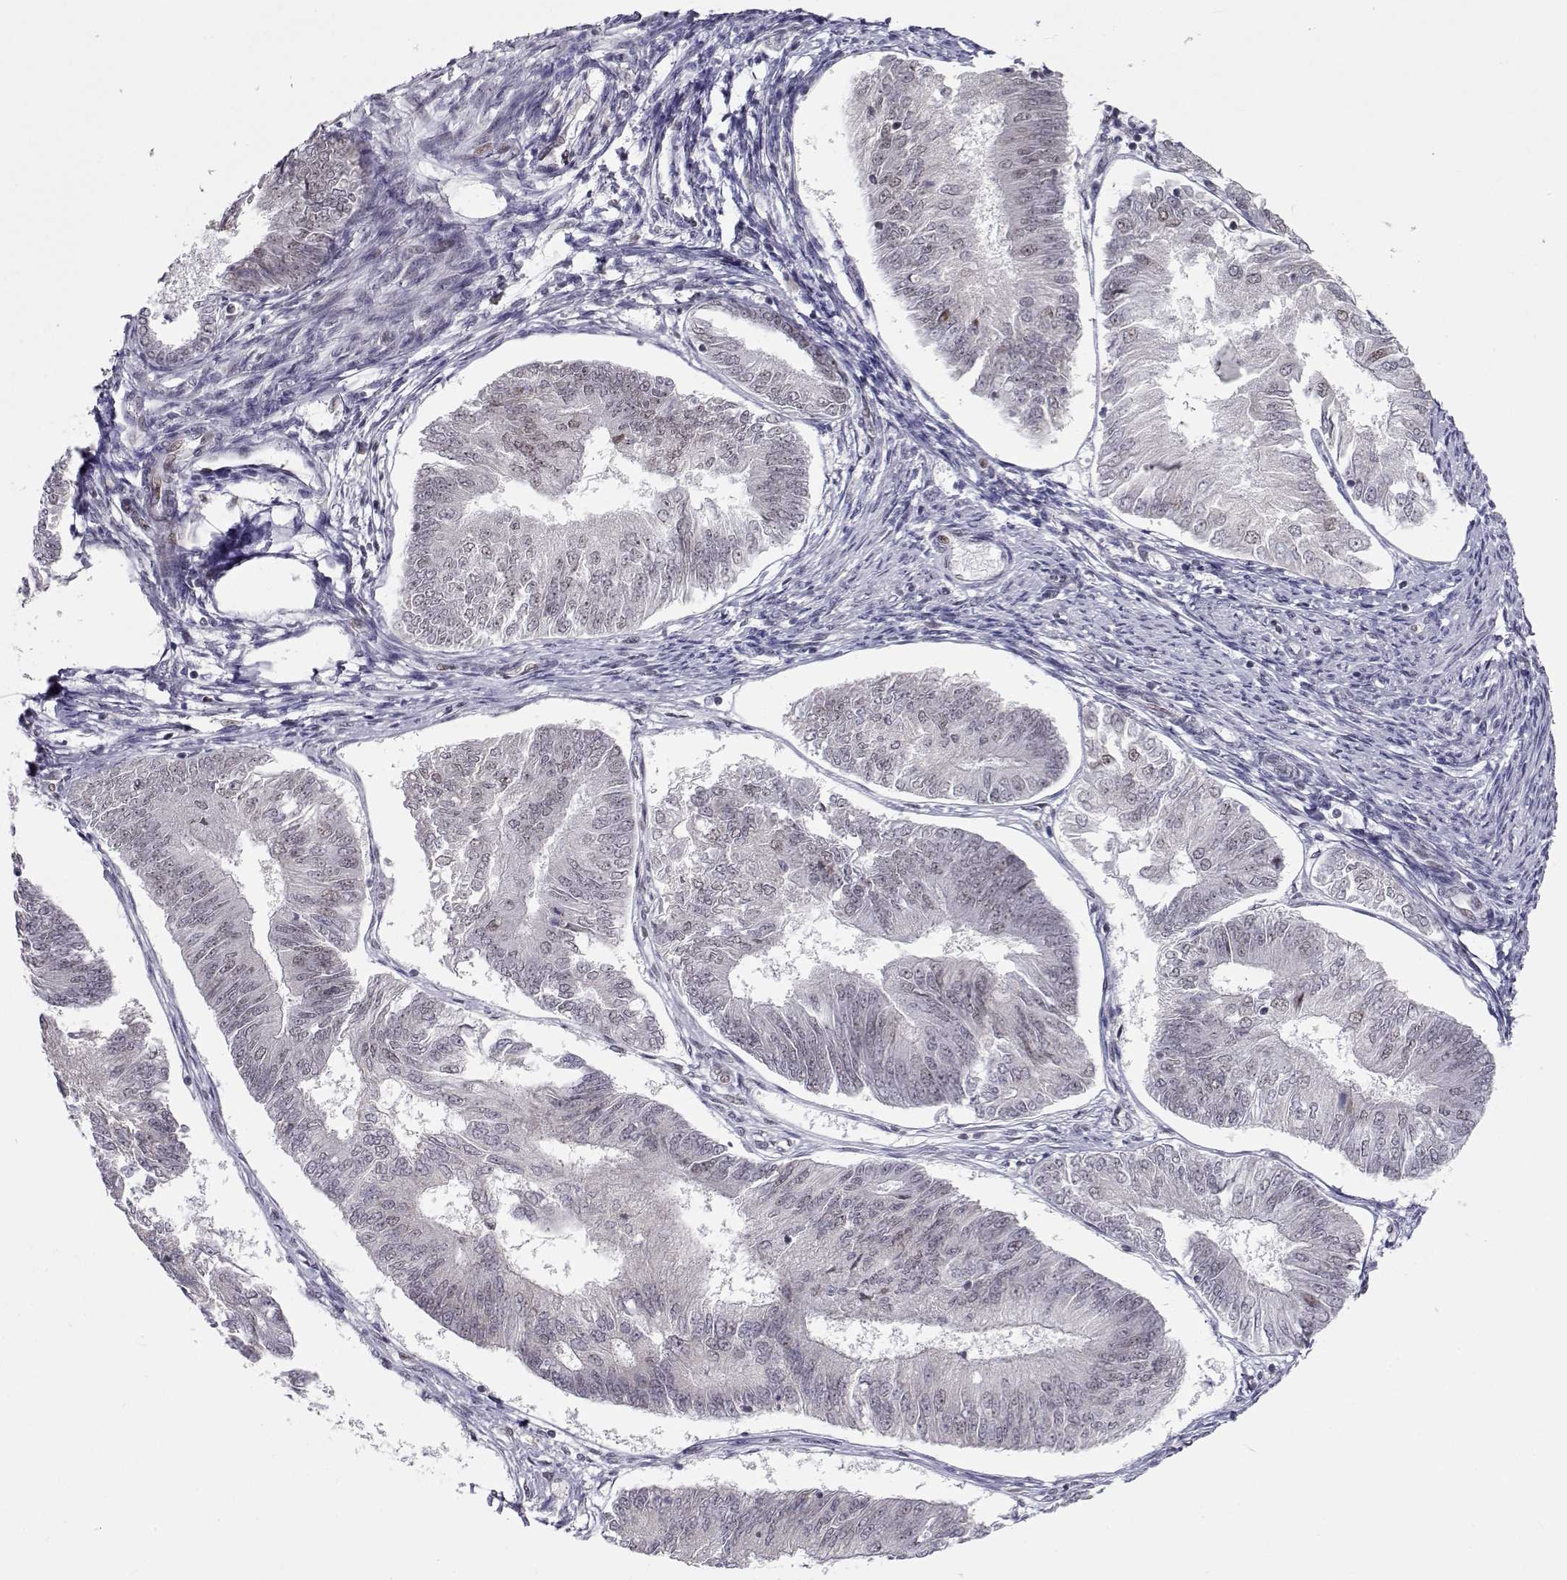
{"staining": {"intensity": "negative", "quantity": "none", "location": "none"}, "tissue": "endometrial cancer", "cell_type": "Tumor cells", "image_type": "cancer", "snomed": [{"axis": "morphology", "description": "Adenocarcinoma, NOS"}, {"axis": "topography", "description": "Endometrium"}], "caption": "A photomicrograph of adenocarcinoma (endometrial) stained for a protein demonstrates no brown staining in tumor cells.", "gene": "SIX6", "patient": {"sex": "female", "age": 58}}